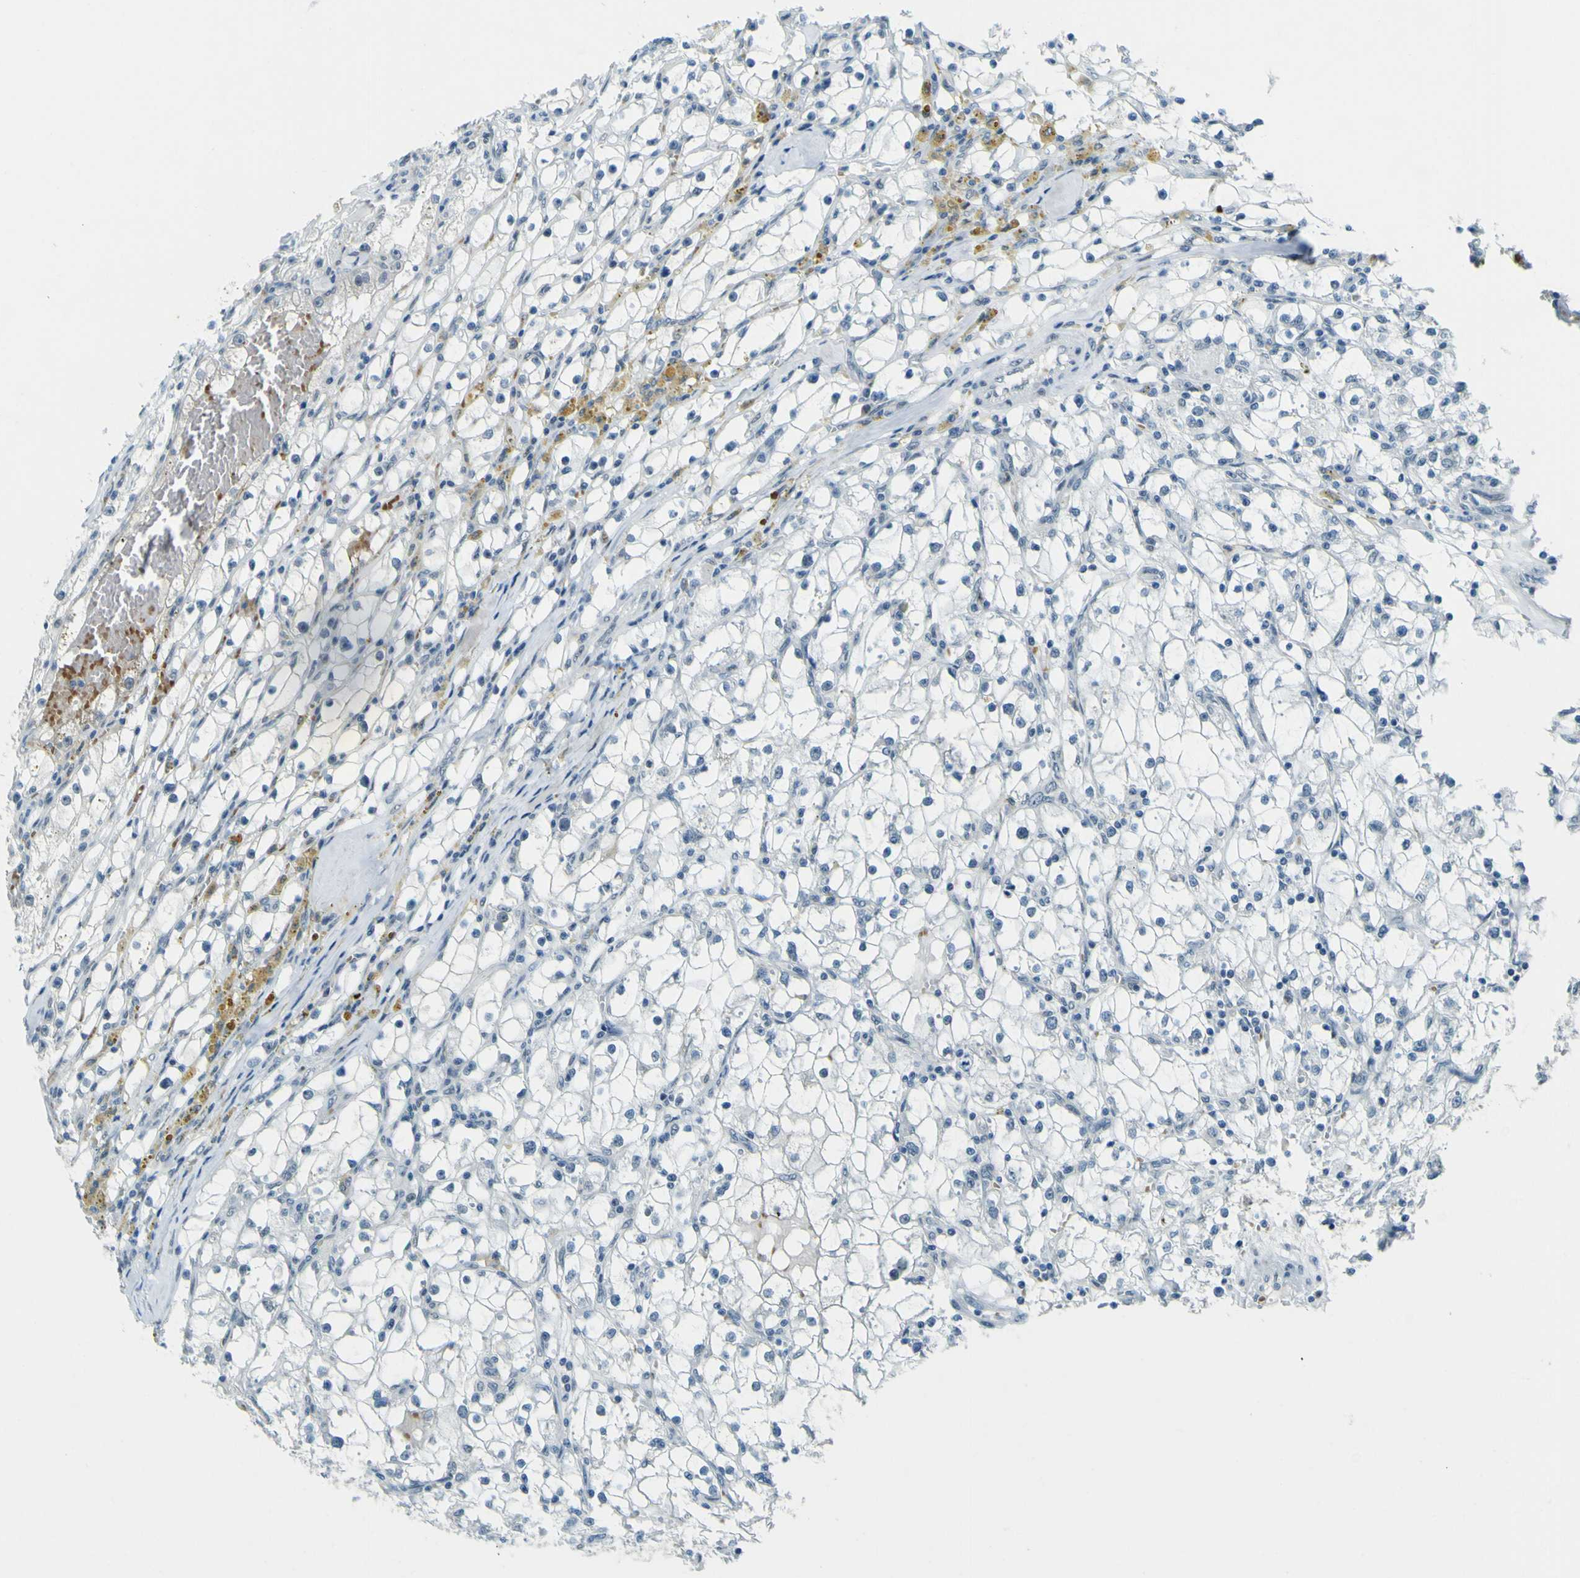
{"staining": {"intensity": "negative", "quantity": "none", "location": "none"}, "tissue": "renal cancer", "cell_type": "Tumor cells", "image_type": "cancer", "snomed": [{"axis": "morphology", "description": "Adenocarcinoma, NOS"}, {"axis": "topography", "description": "Kidney"}], "caption": "Immunohistochemistry (IHC) image of neoplastic tissue: human renal cancer stained with DAB demonstrates no significant protein expression in tumor cells.", "gene": "CEBPG", "patient": {"sex": "male", "age": 56}}